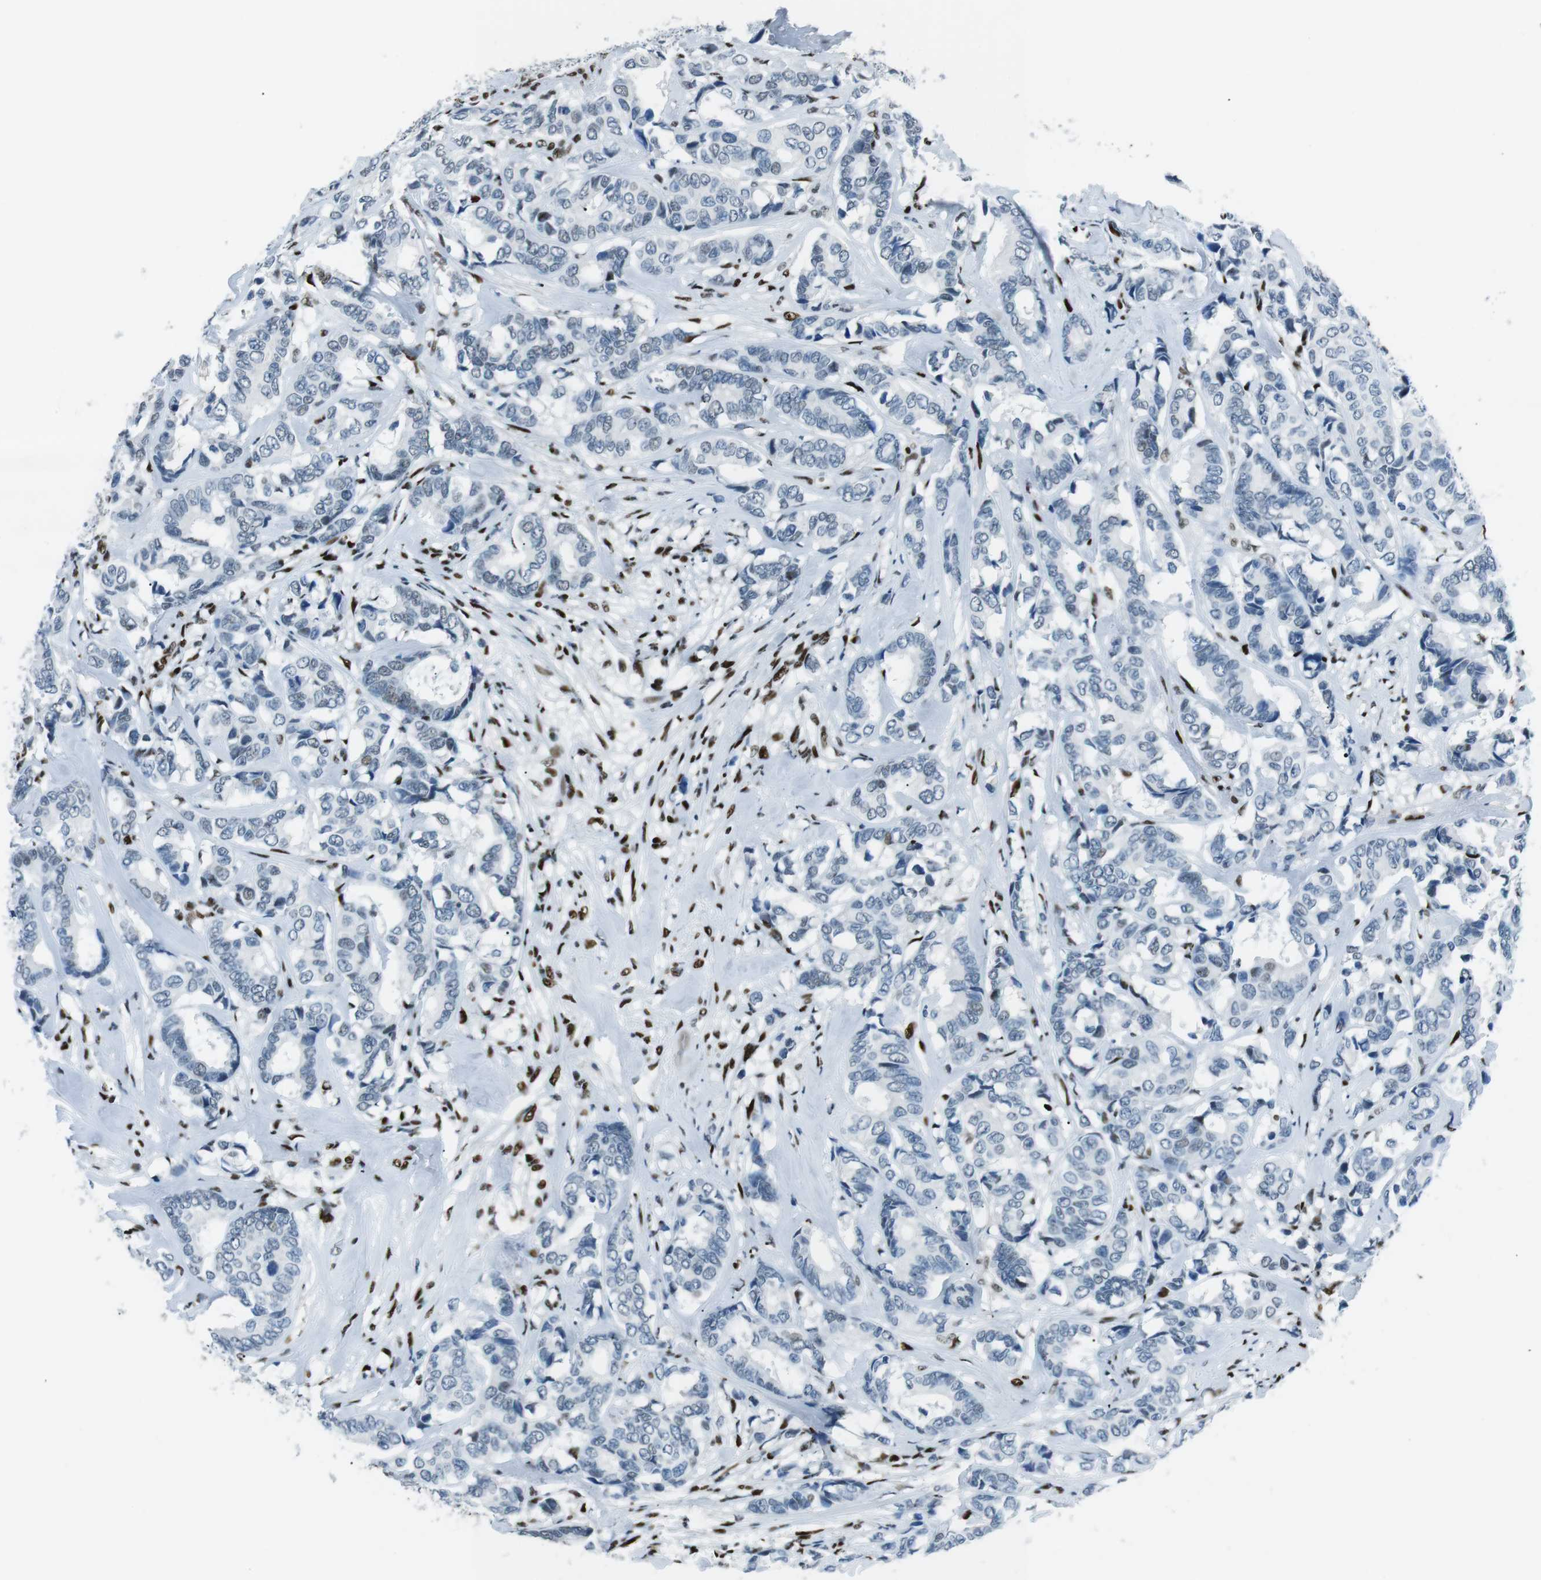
{"staining": {"intensity": "negative", "quantity": "none", "location": "none"}, "tissue": "breast cancer", "cell_type": "Tumor cells", "image_type": "cancer", "snomed": [{"axis": "morphology", "description": "Duct carcinoma"}, {"axis": "topography", "description": "Breast"}], "caption": "A histopathology image of human breast invasive ductal carcinoma is negative for staining in tumor cells. Nuclei are stained in blue.", "gene": "PML", "patient": {"sex": "female", "age": 87}}